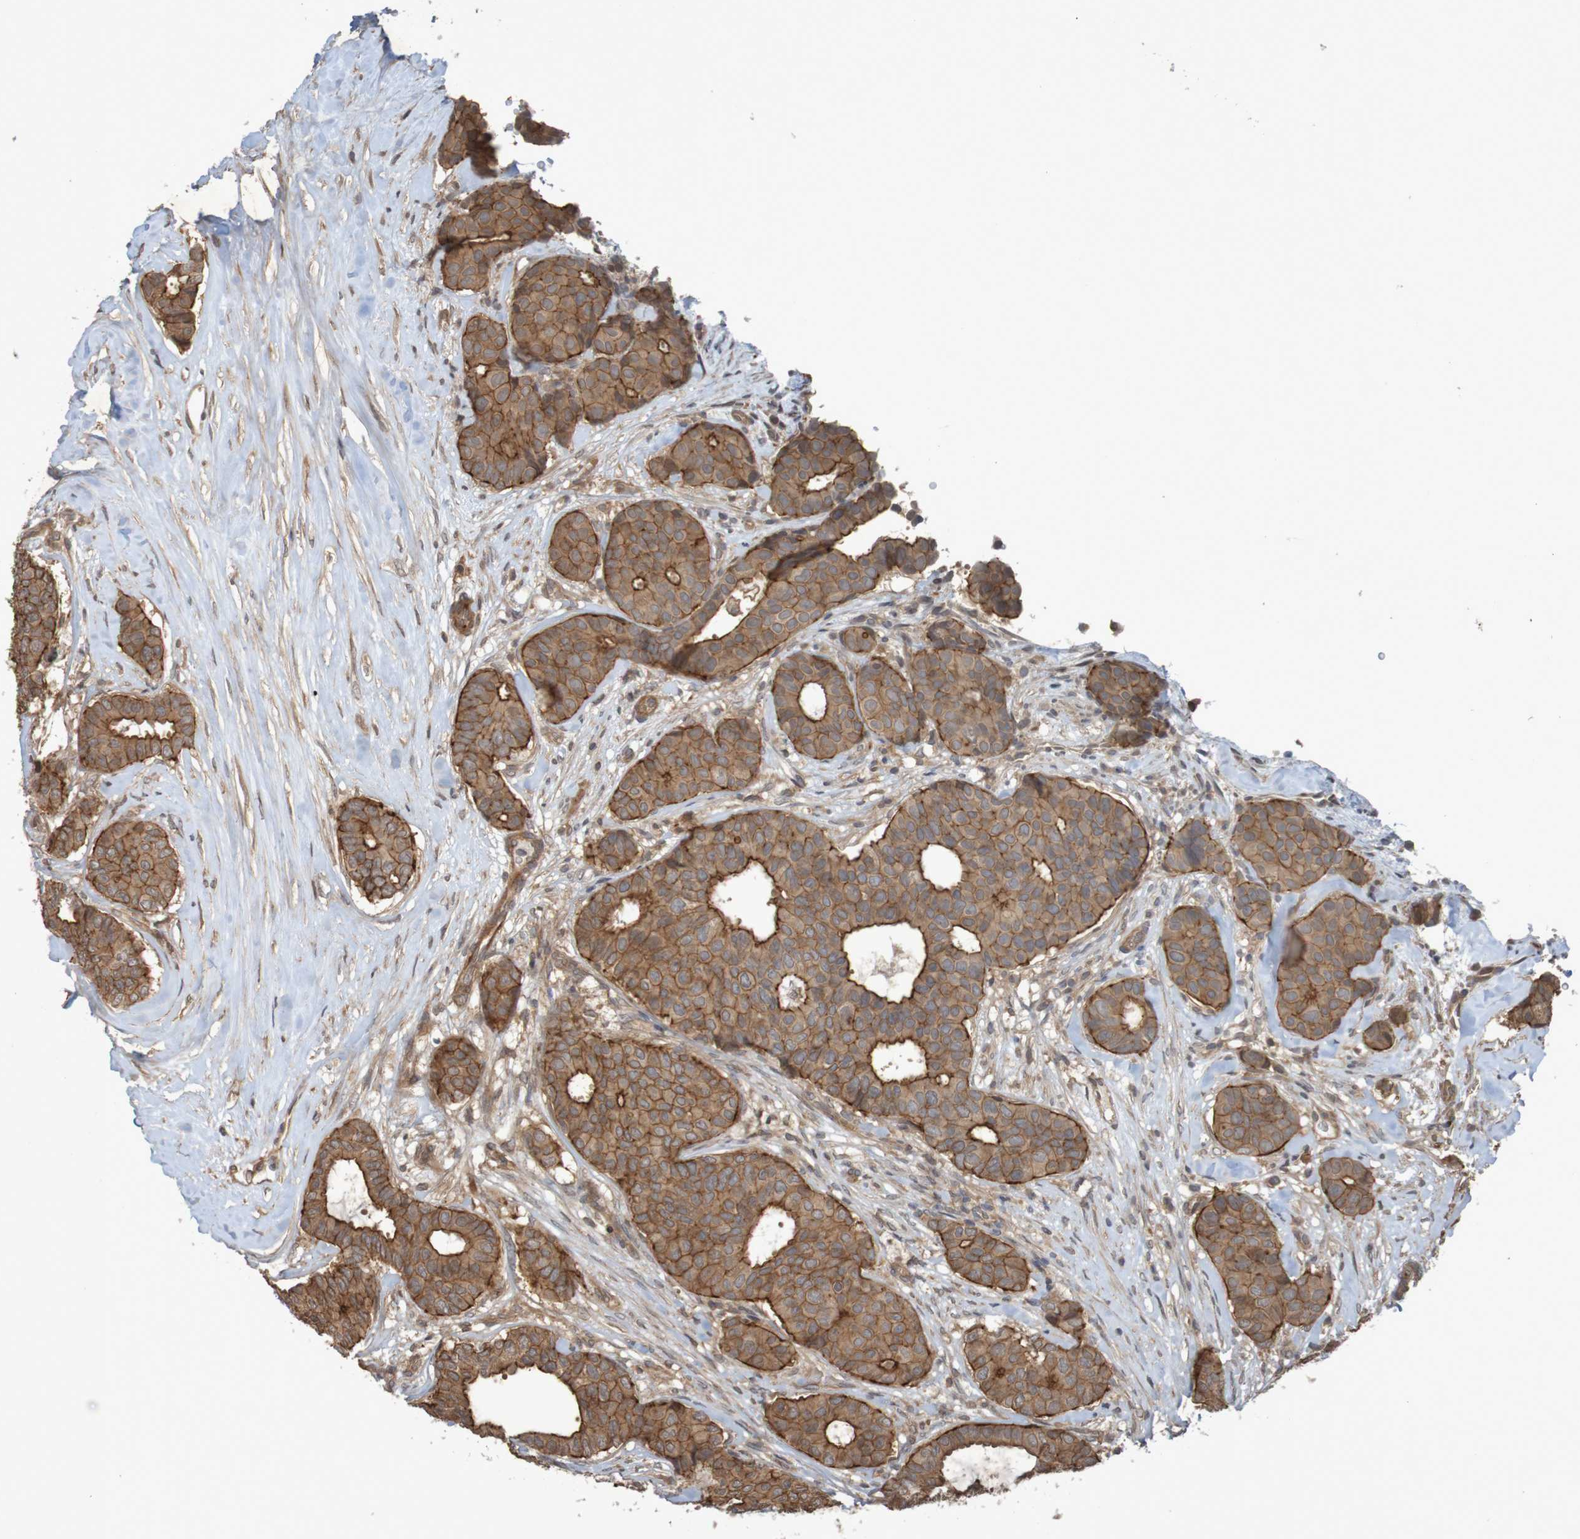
{"staining": {"intensity": "strong", "quantity": ">75%", "location": "cytoplasmic/membranous"}, "tissue": "breast cancer", "cell_type": "Tumor cells", "image_type": "cancer", "snomed": [{"axis": "morphology", "description": "Duct carcinoma"}, {"axis": "topography", "description": "Breast"}], "caption": "Immunohistochemical staining of human breast cancer displays strong cytoplasmic/membranous protein staining in about >75% of tumor cells.", "gene": "ARHGEF11", "patient": {"sex": "female", "age": 75}}